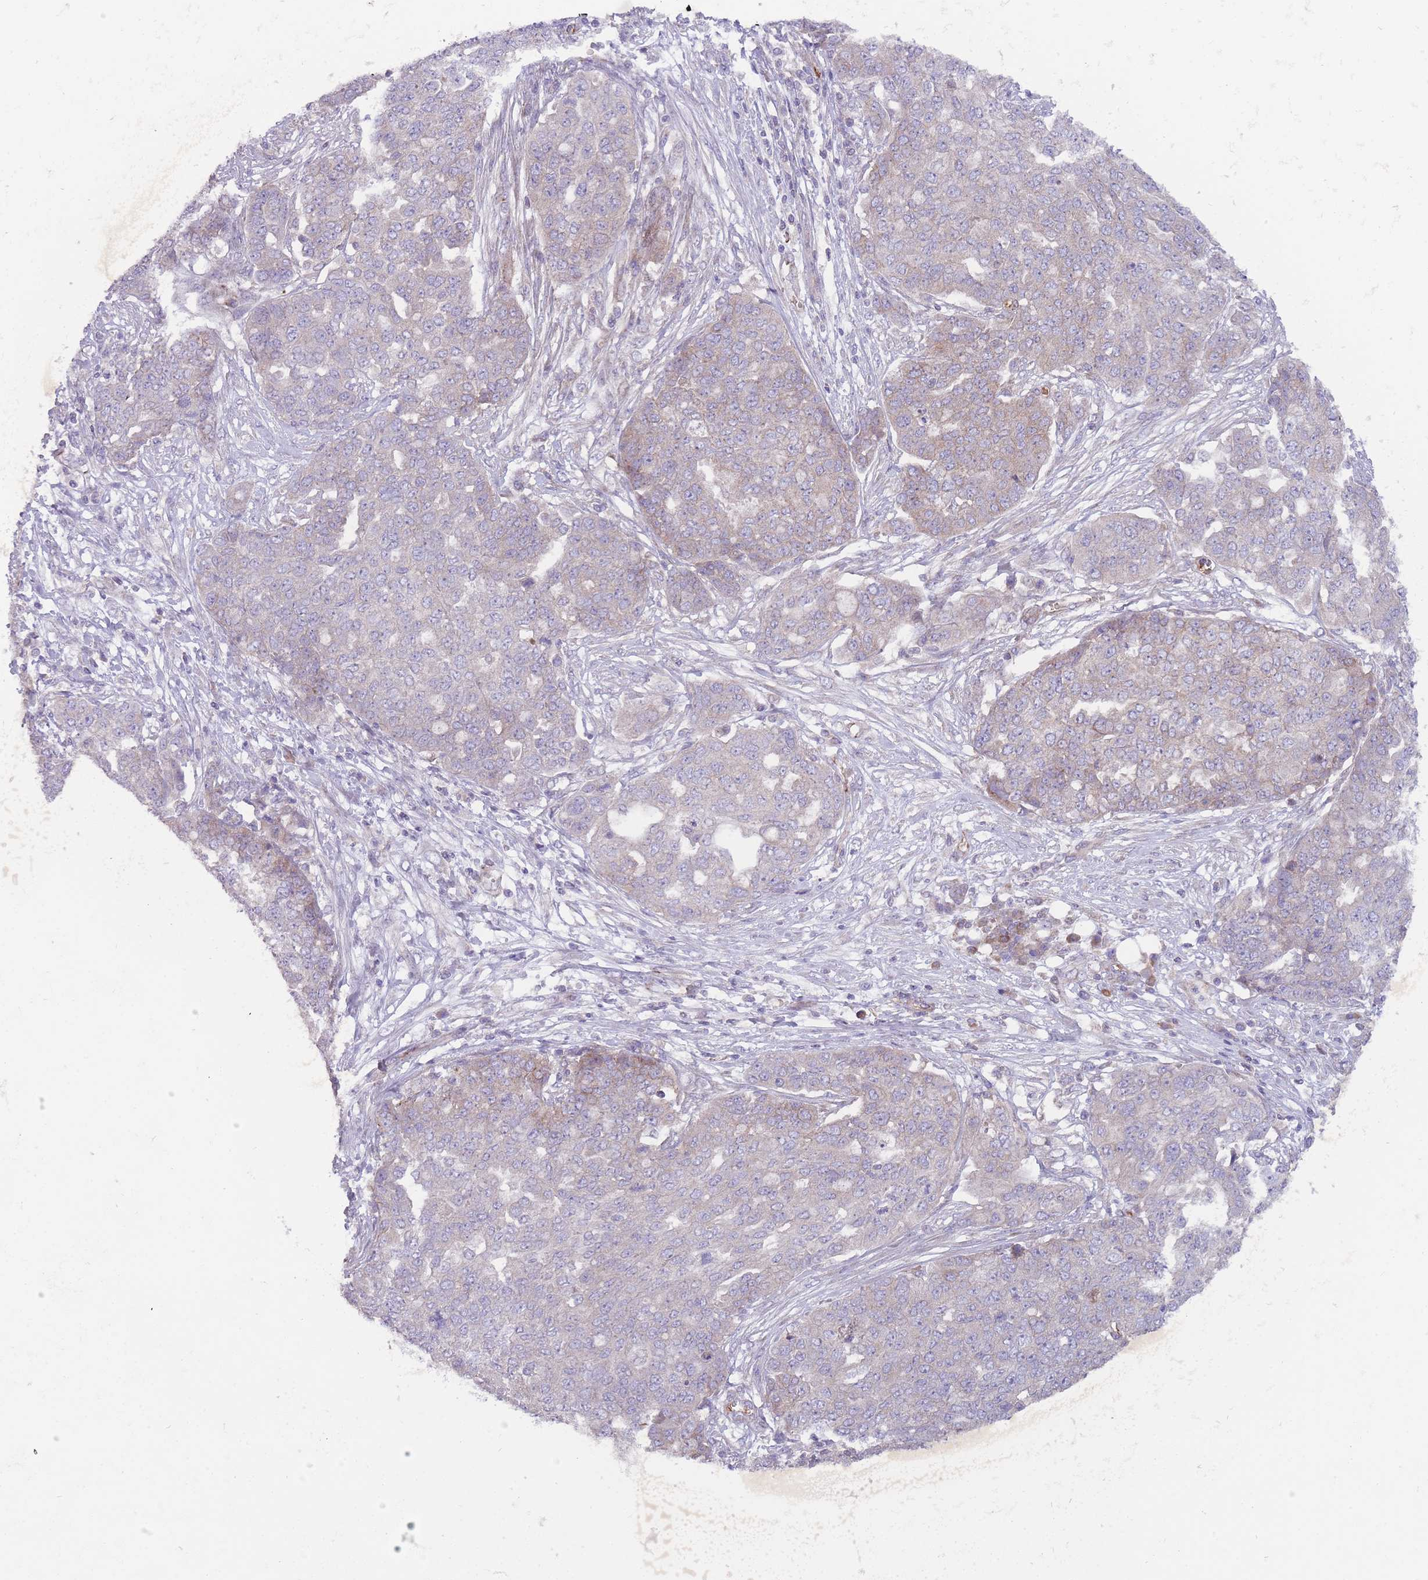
{"staining": {"intensity": "weak", "quantity": "<25%", "location": "cytoplasmic/membranous"}, "tissue": "ovarian cancer", "cell_type": "Tumor cells", "image_type": "cancer", "snomed": [{"axis": "morphology", "description": "Cystadenocarcinoma, serous, NOS"}, {"axis": "topography", "description": "Soft tissue"}, {"axis": "topography", "description": "Ovary"}], "caption": "IHC photomicrograph of neoplastic tissue: ovarian serous cystadenocarcinoma stained with DAB displays no significant protein staining in tumor cells. (DAB (3,3'-diaminobenzidine) immunohistochemistry (IHC), high magnification).", "gene": "ANKRD10", "patient": {"sex": "female", "age": 57}}